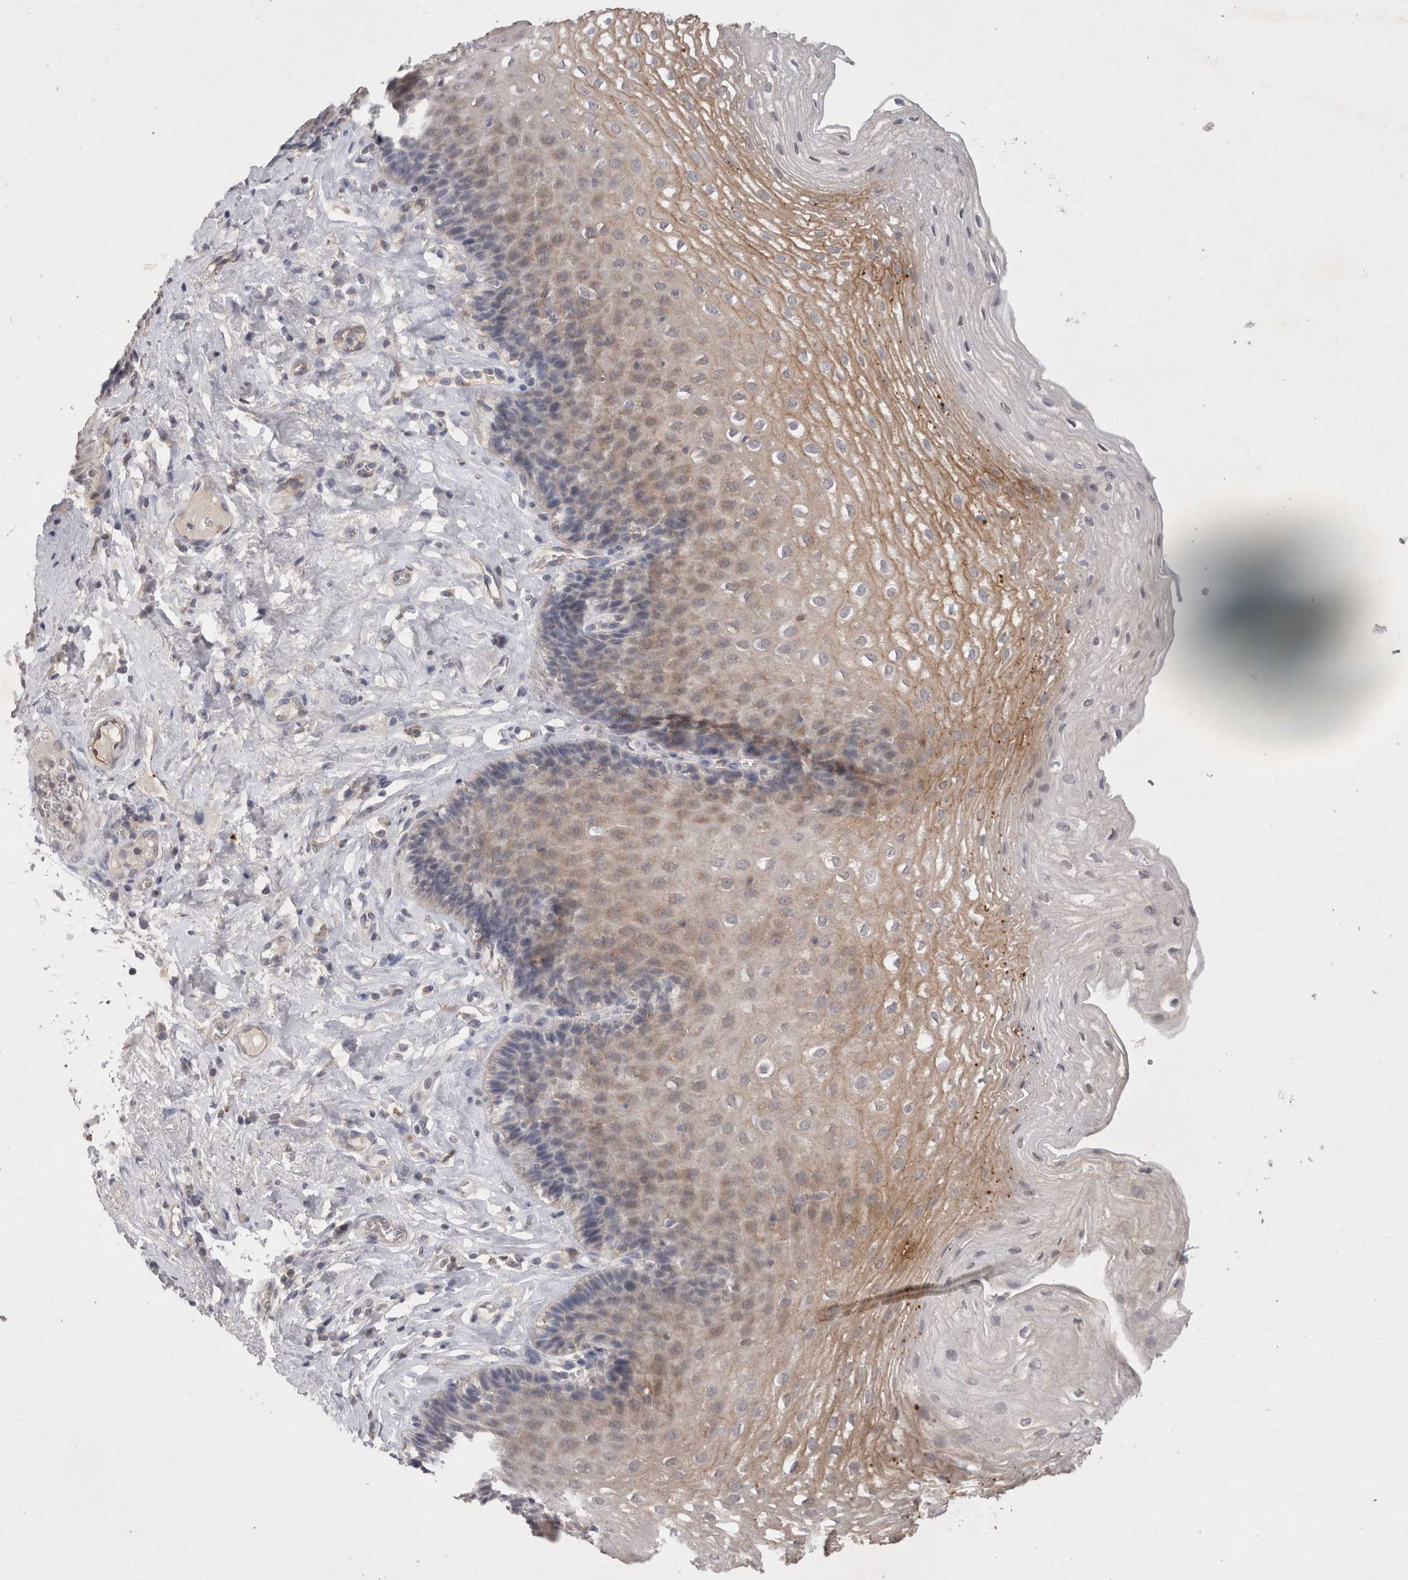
{"staining": {"intensity": "weak", "quantity": "25%-75%", "location": "cytoplasmic/membranous"}, "tissue": "esophagus", "cell_type": "Squamous epithelial cells", "image_type": "normal", "snomed": [{"axis": "morphology", "description": "Normal tissue, NOS"}, {"axis": "topography", "description": "Esophagus"}], "caption": "Human esophagus stained with a brown dye demonstrates weak cytoplasmic/membranous positive staining in approximately 25%-75% of squamous epithelial cells.", "gene": "RASSF3", "patient": {"sex": "female", "age": 66}}